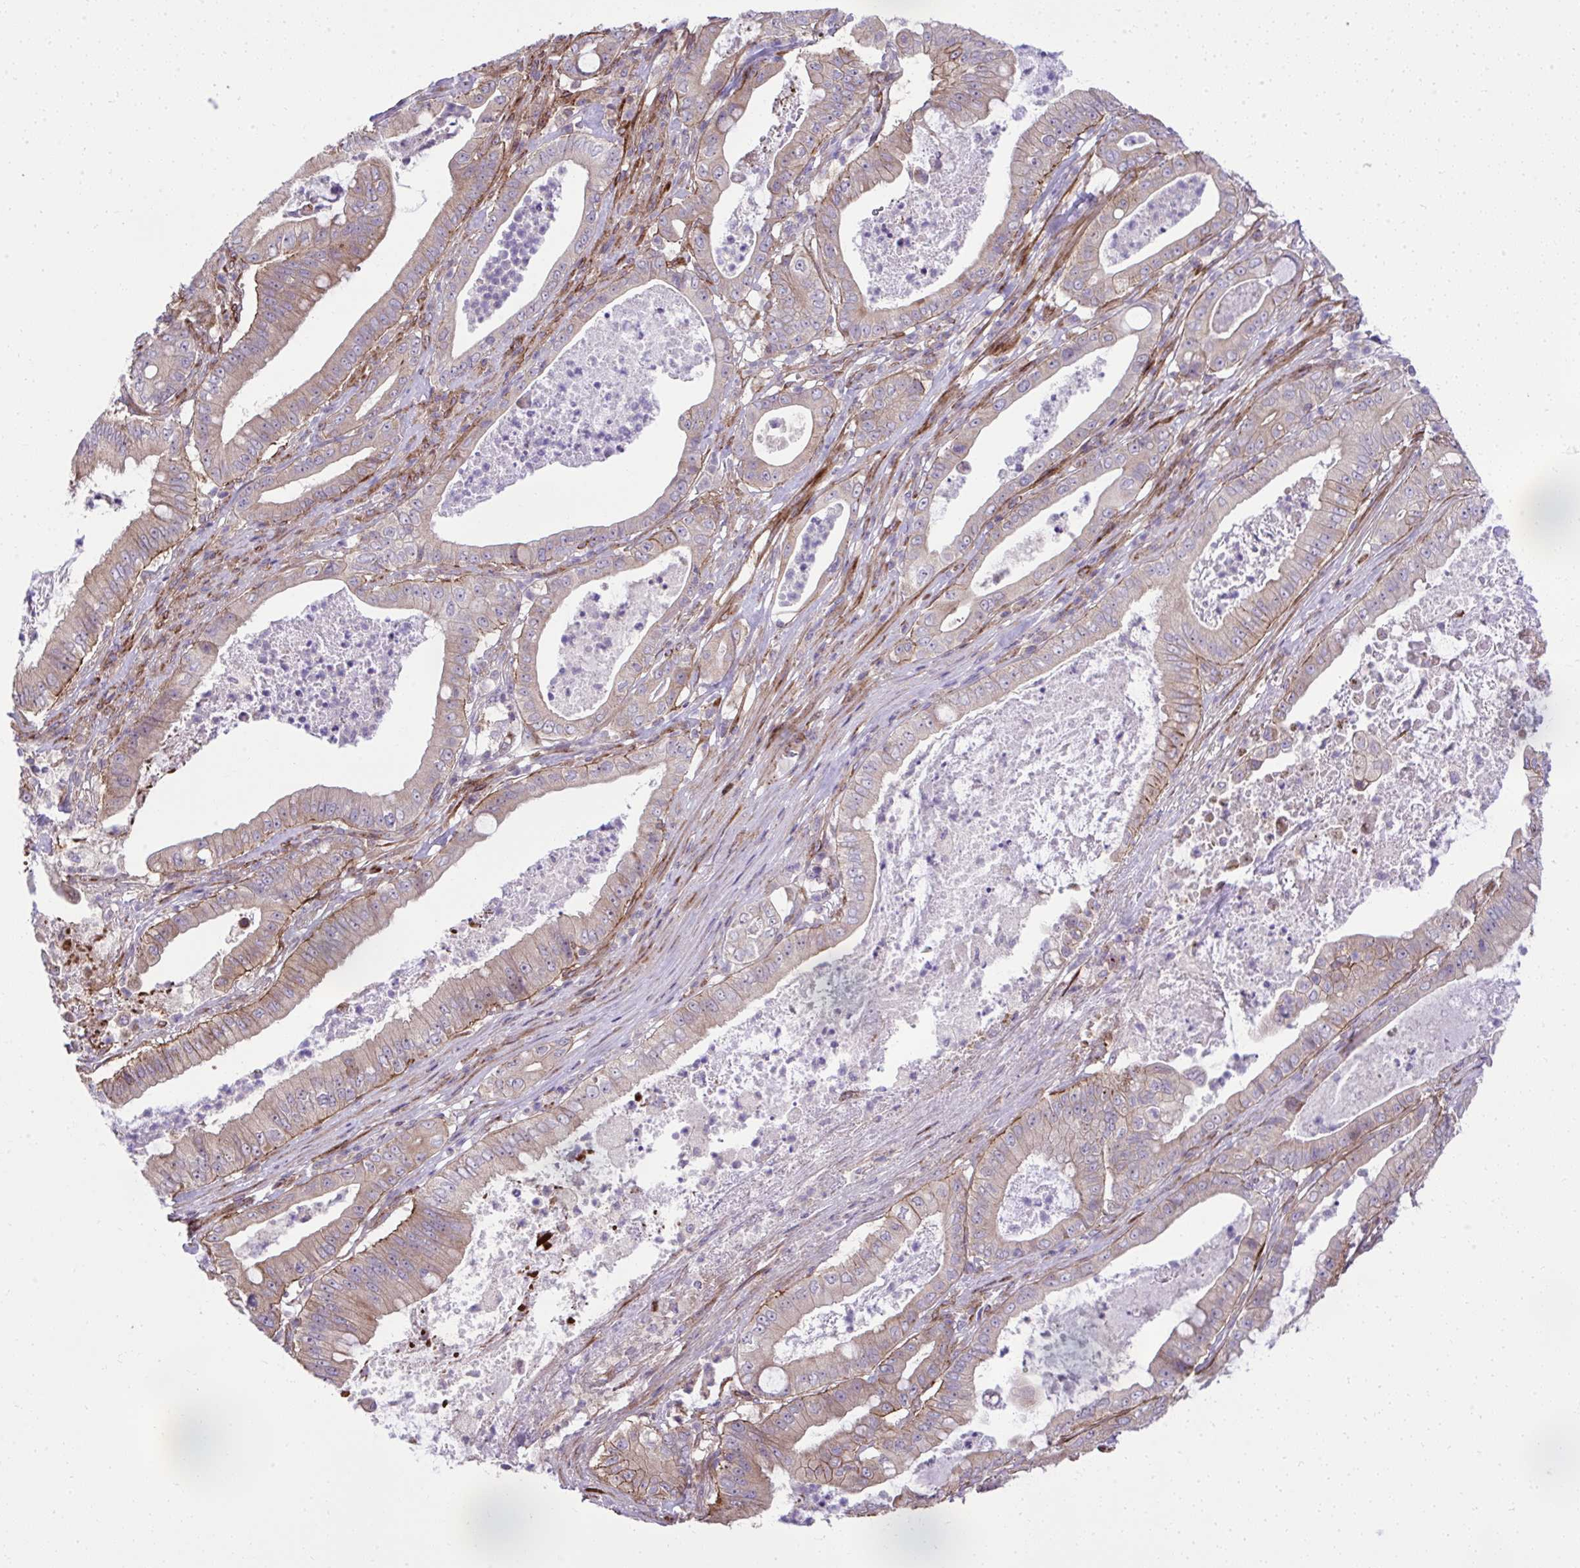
{"staining": {"intensity": "weak", "quantity": "25%-75%", "location": "cytoplasmic/membranous"}, "tissue": "pancreatic cancer", "cell_type": "Tumor cells", "image_type": "cancer", "snomed": [{"axis": "morphology", "description": "Adenocarcinoma, NOS"}, {"axis": "topography", "description": "Pancreas"}], "caption": "IHC micrograph of pancreatic cancer stained for a protein (brown), which displays low levels of weak cytoplasmic/membranous staining in about 25%-75% of tumor cells.", "gene": "NMNAT3", "patient": {"sex": "male", "age": 71}}